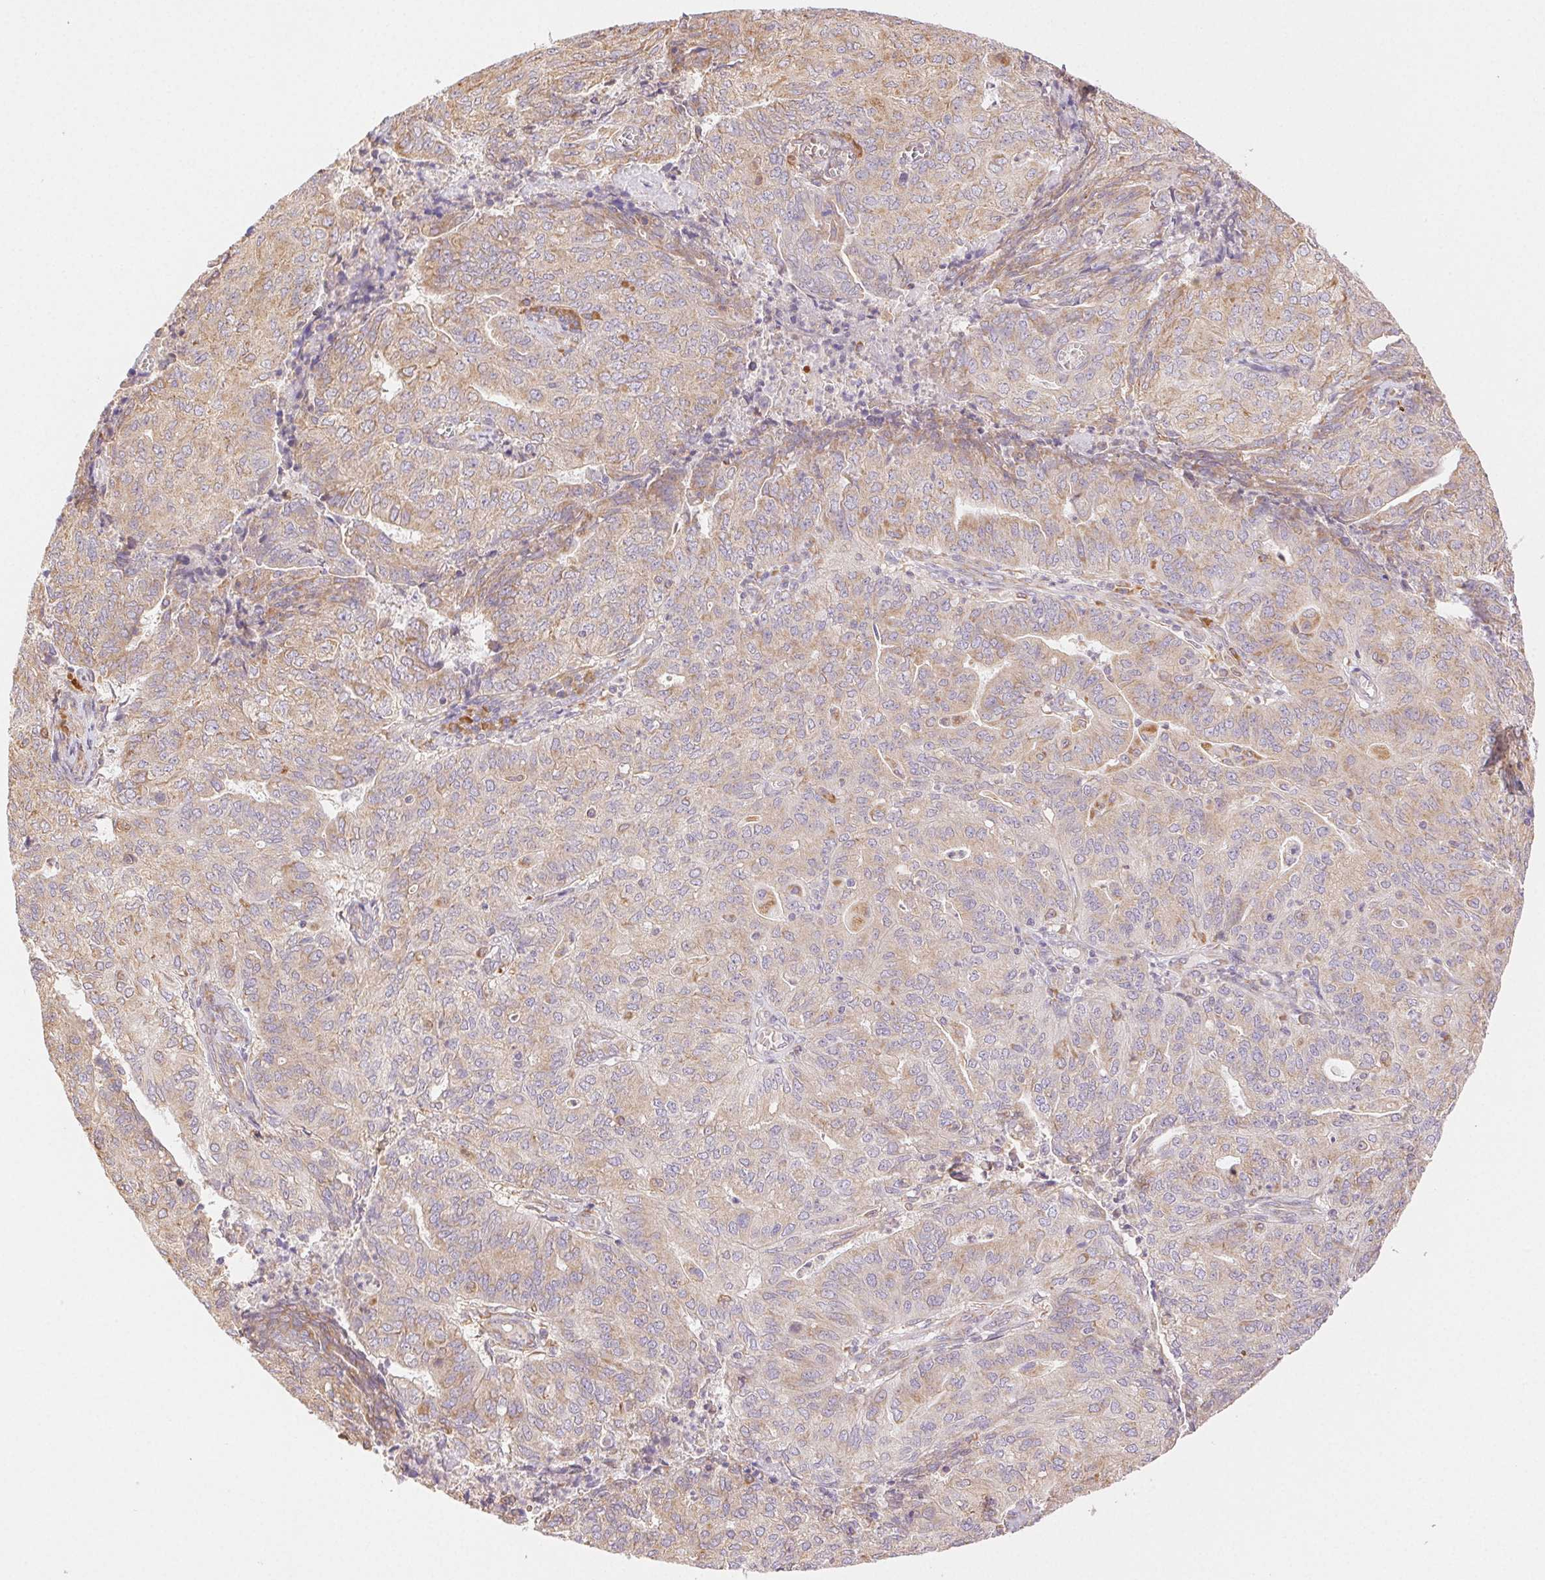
{"staining": {"intensity": "weak", "quantity": ">75%", "location": "cytoplasmic/membranous"}, "tissue": "endometrial cancer", "cell_type": "Tumor cells", "image_type": "cancer", "snomed": [{"axis": "morphology", "description": "Adenocarcinoma, NOS"}, {"axis": "topography", "description": "Endometrium"}], "caption": "A histopathology image of human endometrial cancer (adenocarcinoma) stained for a protein displays weak cytoplasmic/membranous brown staining in tumor cells.", "gene": "ENTREP1", "patient": {"sex": "female", "age": 82}}